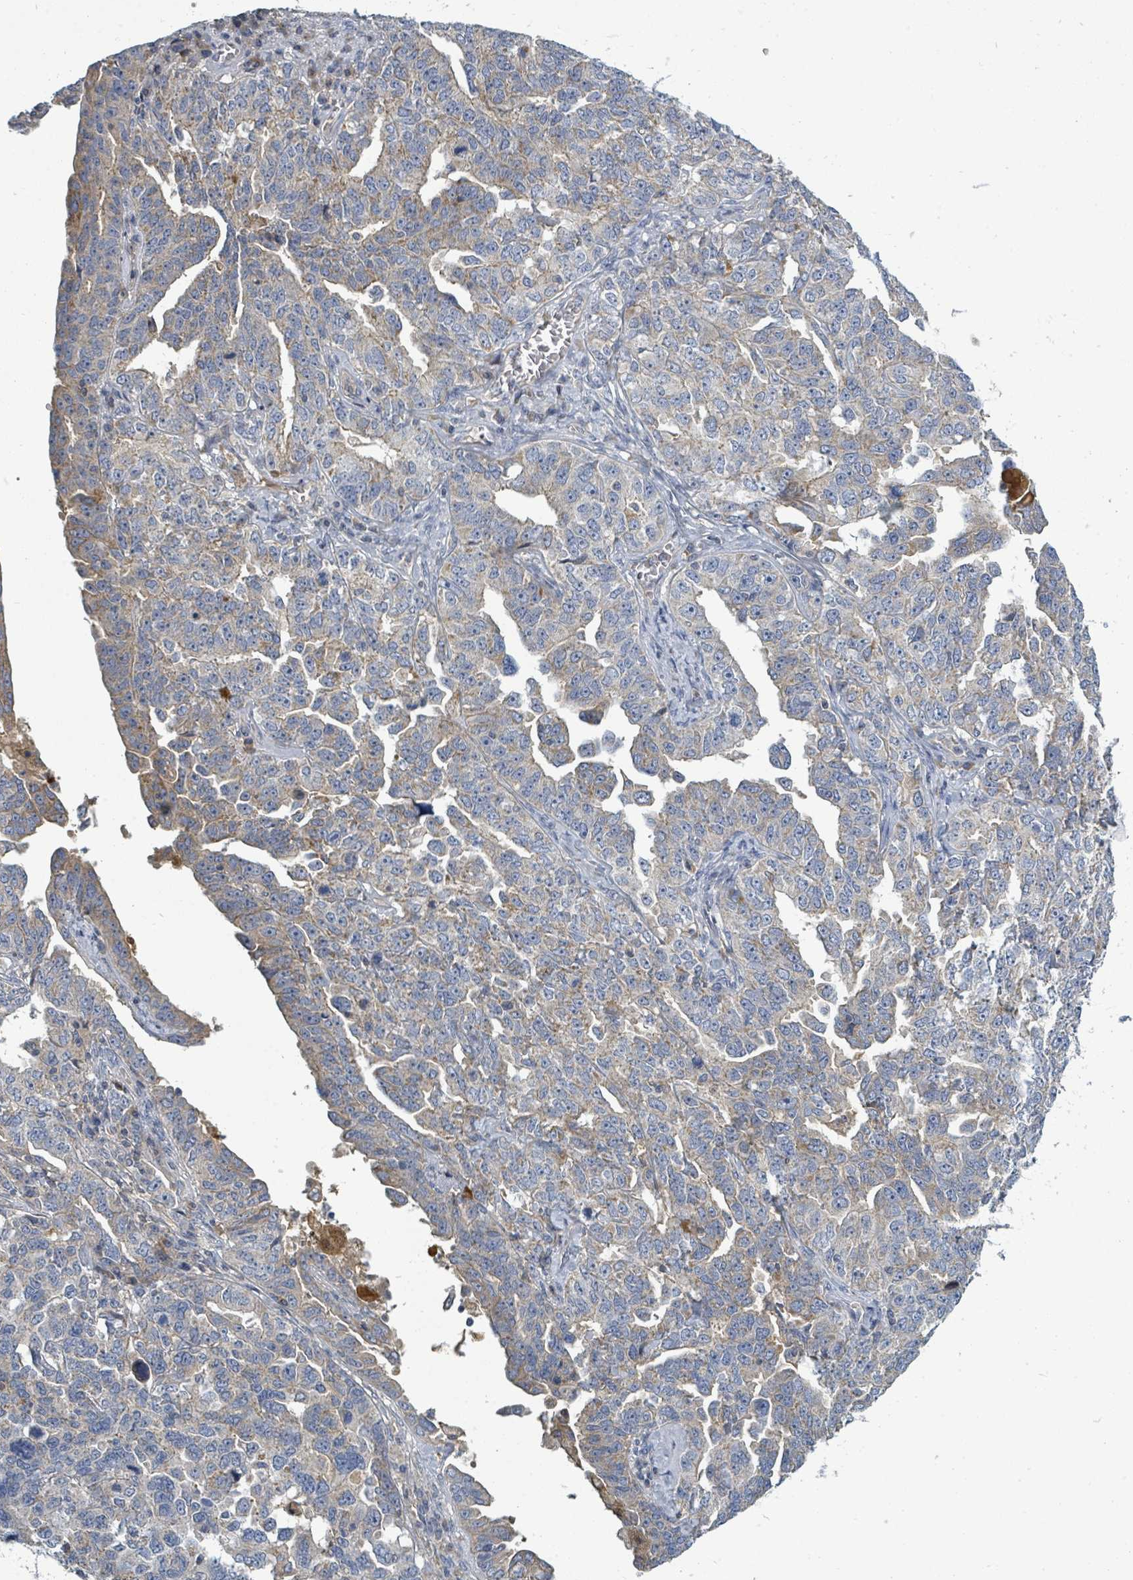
{"staining": {"intensity": "moderate", "quantity": "<25%", "location": "cytoplasmic/membranous"}, "tissue": "ovarian cancer", "cell_type": "Tumor cells", "image_type": "cancer", "snomed": [{"axis": "morphology", "description": "Carcinoma, endometroid"}, {"axis": "topography", "description": "Ovary"}], "caption": "About <25% of tumor cells in human ovarian cancer (endometroid carcinoma) reveal moderate cytoplasmic/membranous protein staining as visualized by brown immunohistochemical staining.", "gene": "SLC25A23", "patient": {"sex": "female", "age": 62}}